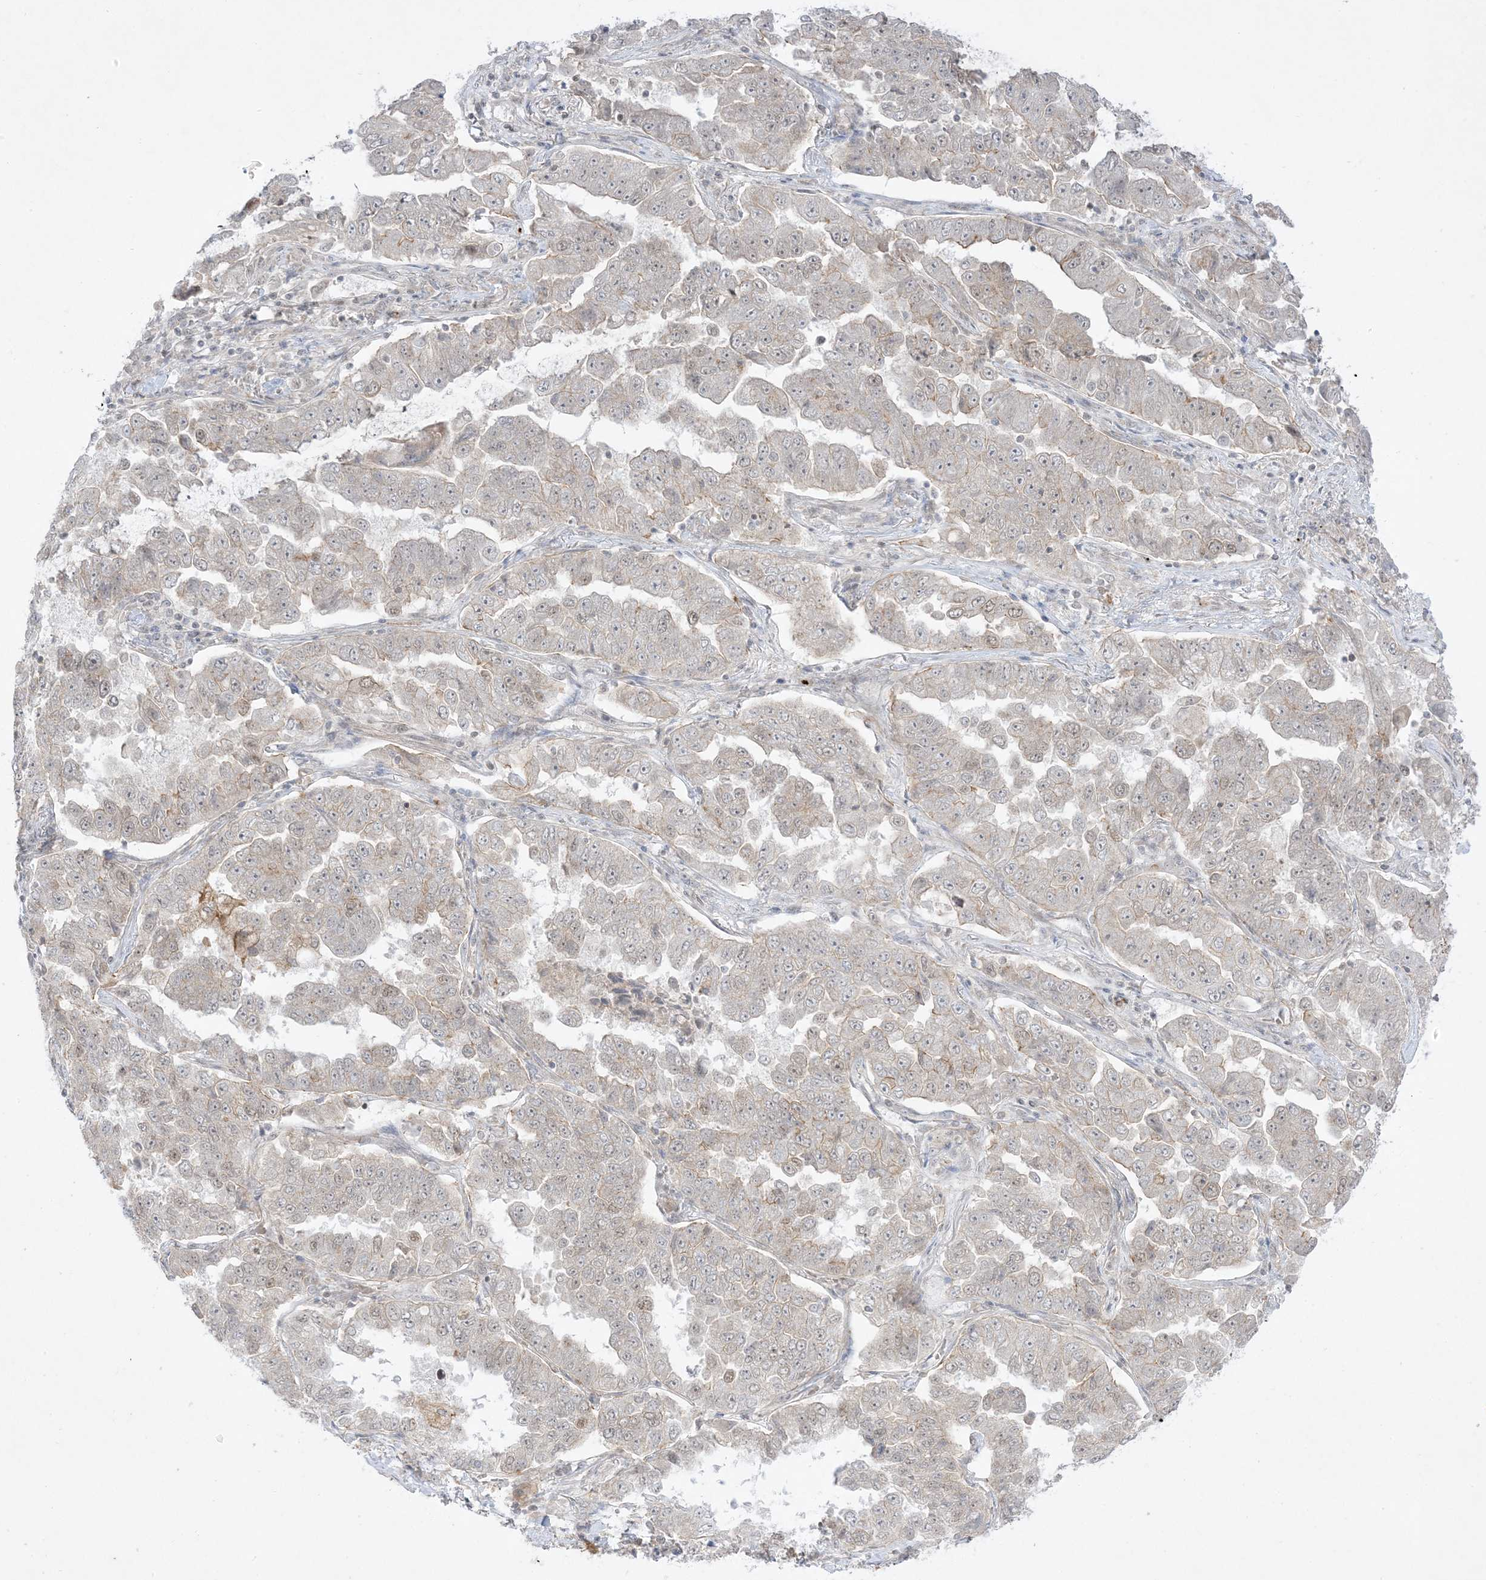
{"staining": {"intensity": "moderate", "quantity": "<25%", "location": "cytoplasmic/membranous"}, "tissue": "lung cancer", "cell_type": "Tumor cells", "image_type": "cancer", "snomed": [{"axis": "morphology", "description": "Adenocarcinoma, NOS"}, {"axis": "topography", "description": "Lung"}], "caption": "Lung cancer (adenocarcinoma) was stained to show a protein in brown. There is low levels of moderate cytoplasmic/membranous expression in approximately <25% of tumor cells.", "gene": "PTK6", "patient": {"sex": "female", "age": 51}}